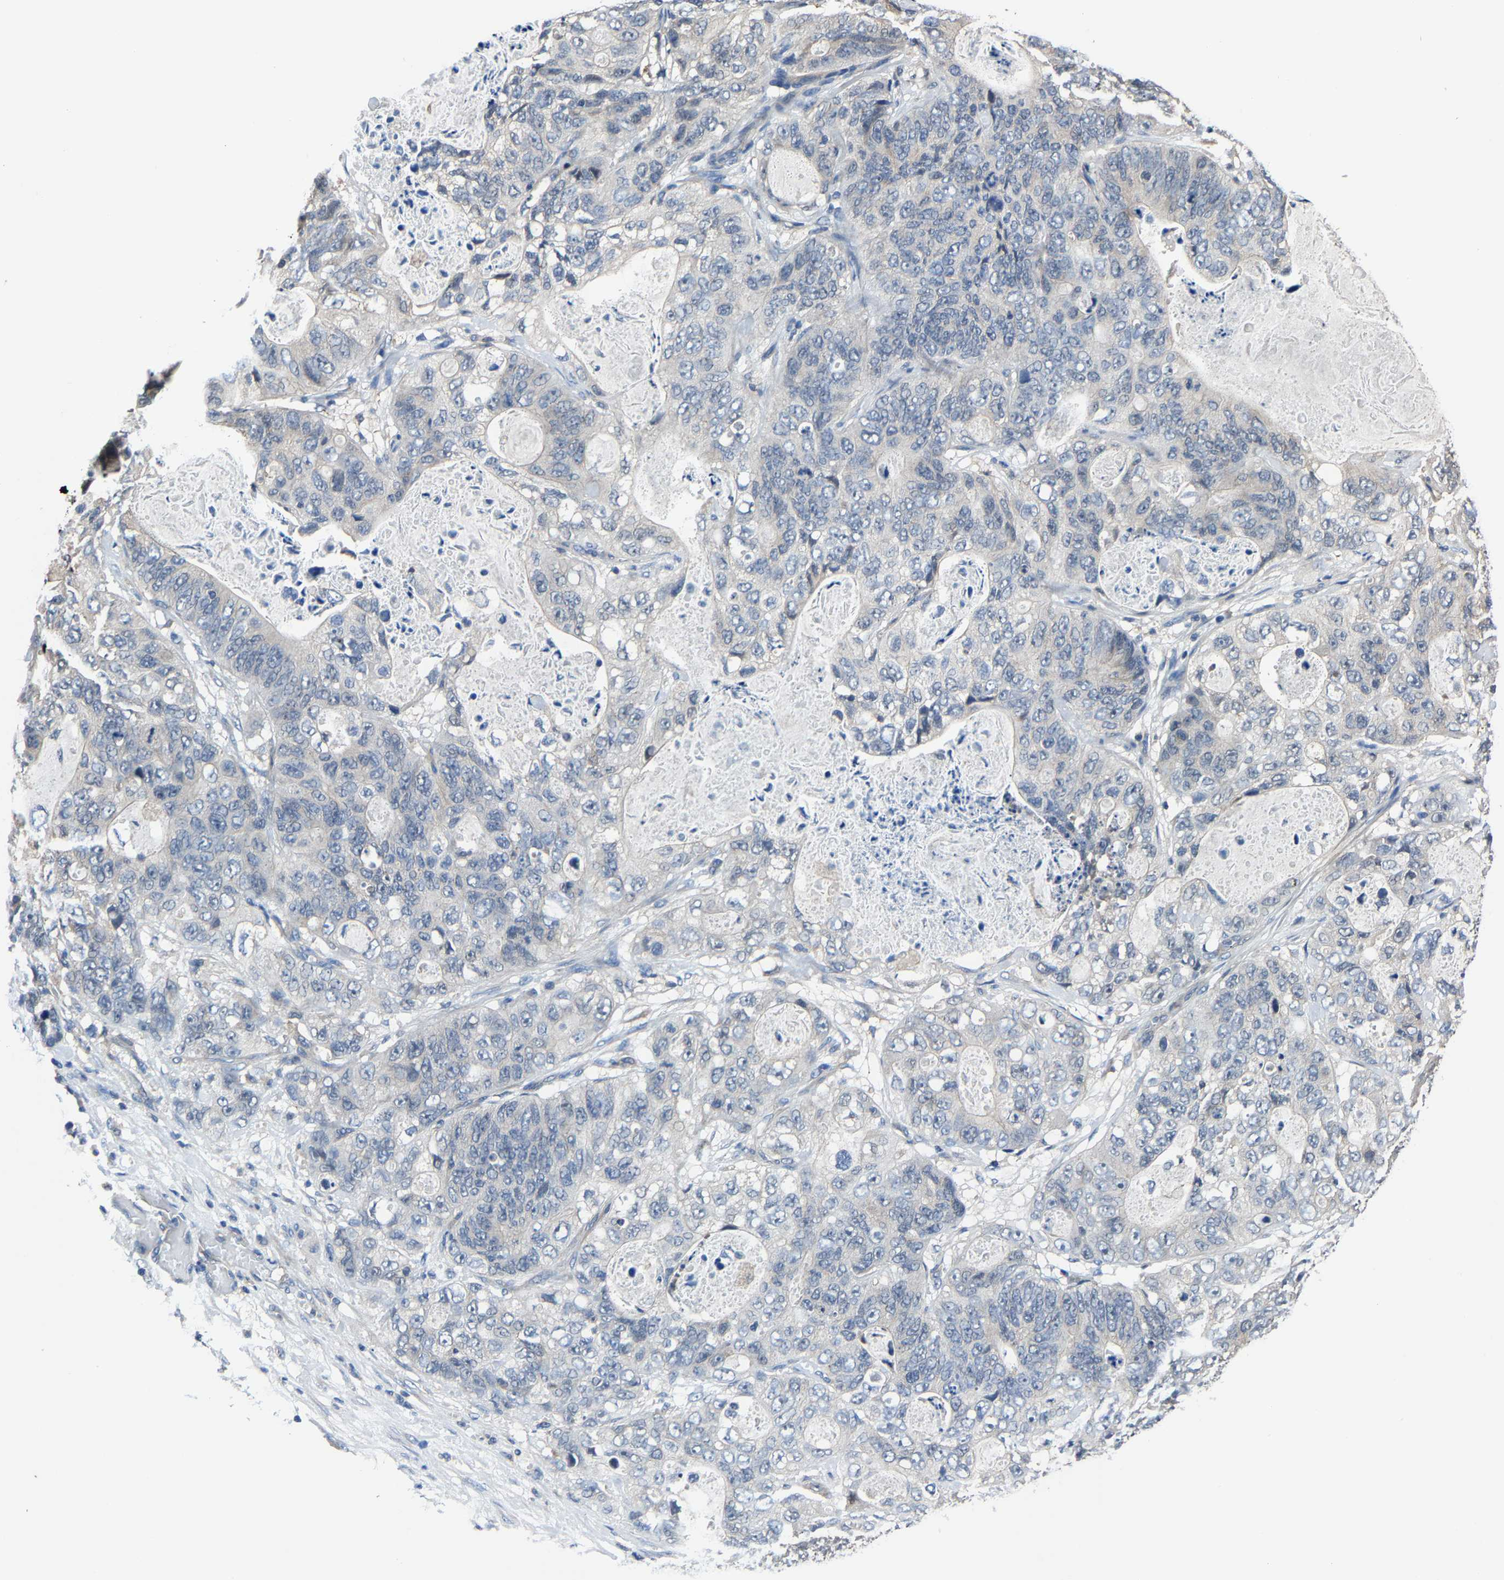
{"staining": {"intensity": "negative", "quantity": "none", "location": "none"}, "tissue": "stomach cancer", "cell_type": "Tumor cells", "image_type": "cancer", "snomed": [{"axis": "morphology", "description": "Normal tissue, NOS"}, {"axis": "morphology", "description": "Adenocarcinoma, NOS"}, {"axis": "topography", "description": "Stomach"}], "caption": "Tumor cells are negative for protein expression in human stomach adenocarcinoma.", "gene": "STRBP", "patient": {"sex": "female", "age": 89}}